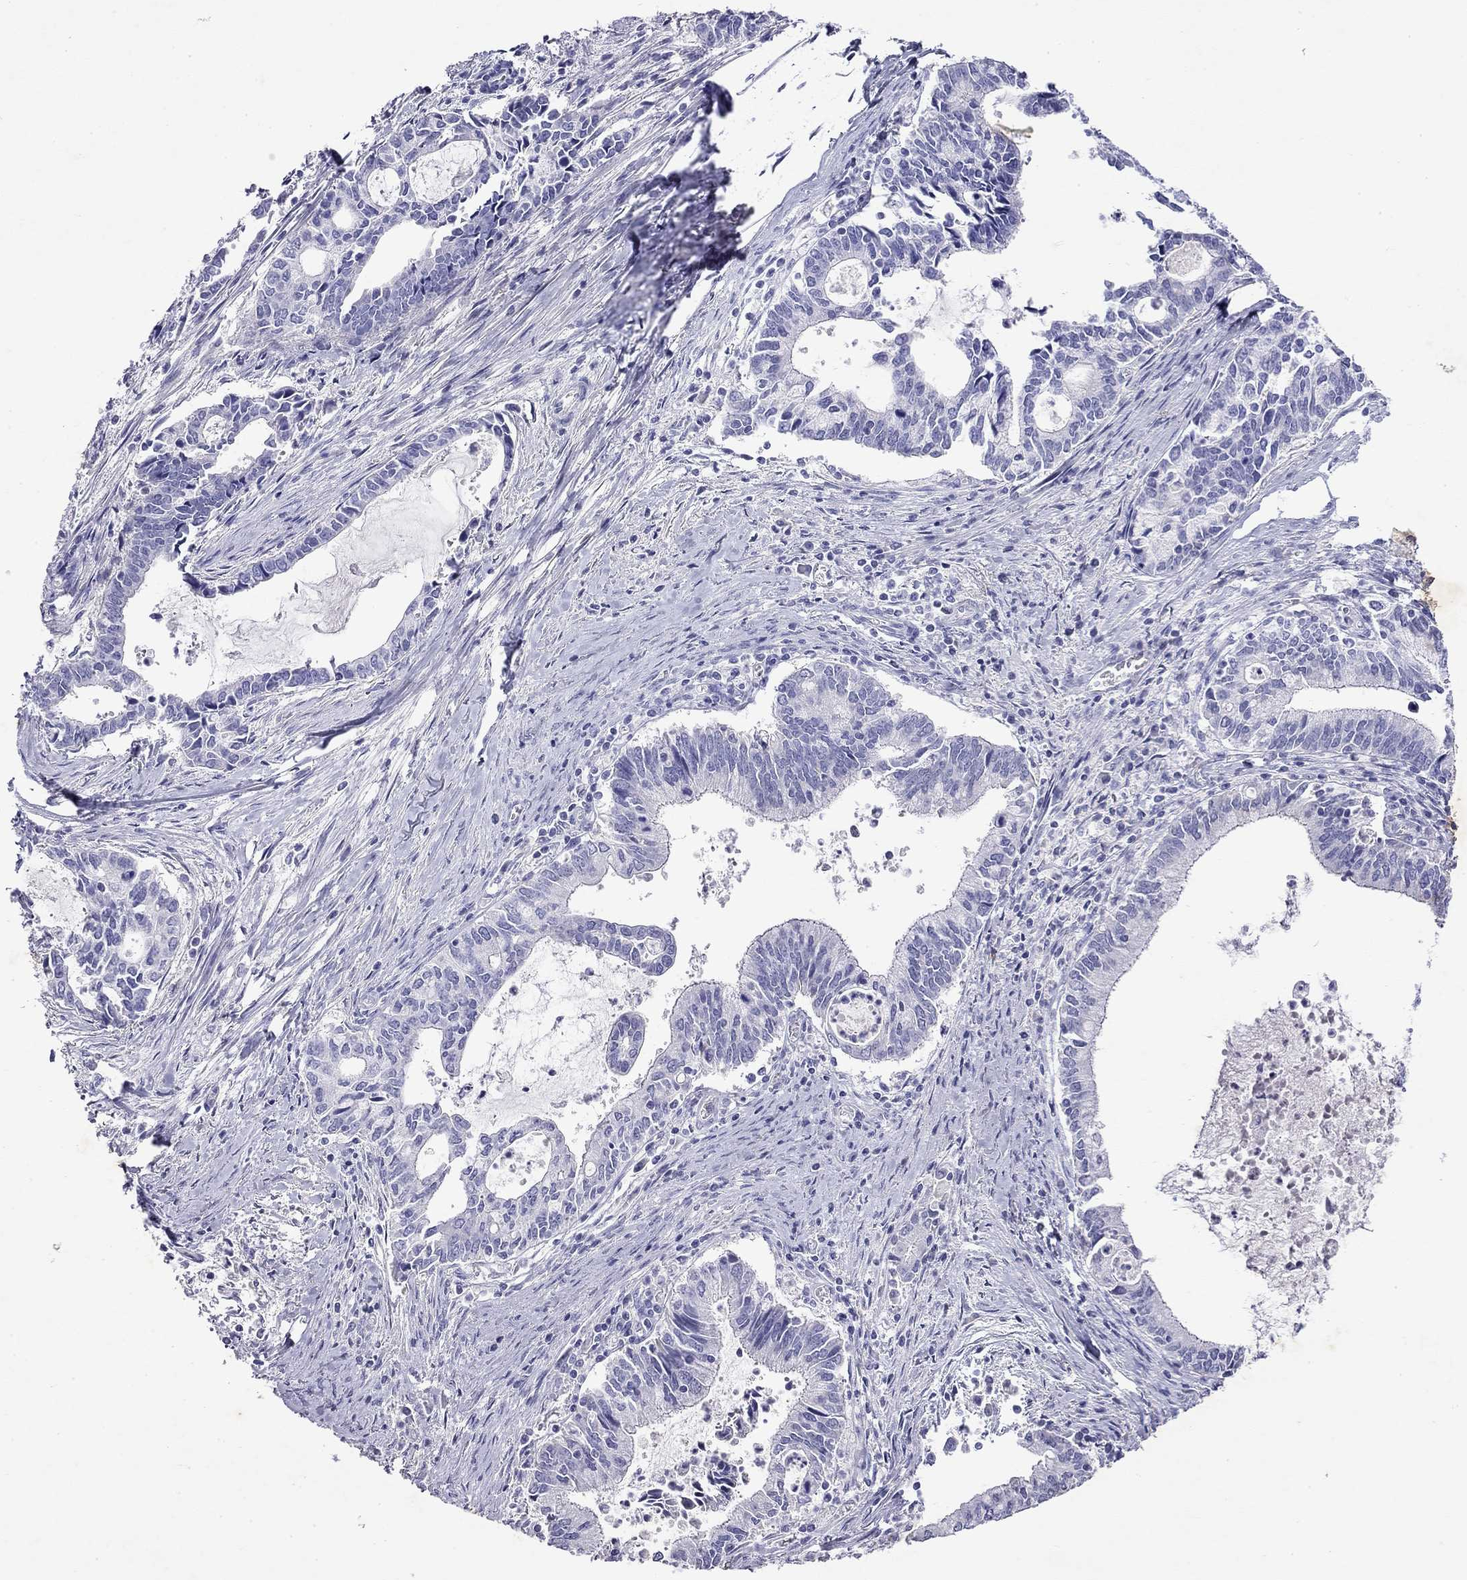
{"staining": {"intensity": "negative", "quantity": "none", "location": "none"}, "tissue": "cervical cancer", "cell_type": "Tumor cells", "image_type": "cancer", "snomed": [{"axis": "morphology", "description": "Adenocarcinoma, NOS"}, {"axis": "topography", "description": "Cervix"}], "caption": "IHC histopathology image of neoplastic tissue: cervical cancer stained with DAB displays no significant protein expression in tumor cells.", "gene": "GNAT3", "patient": {"sex": "female", "age": 42}}